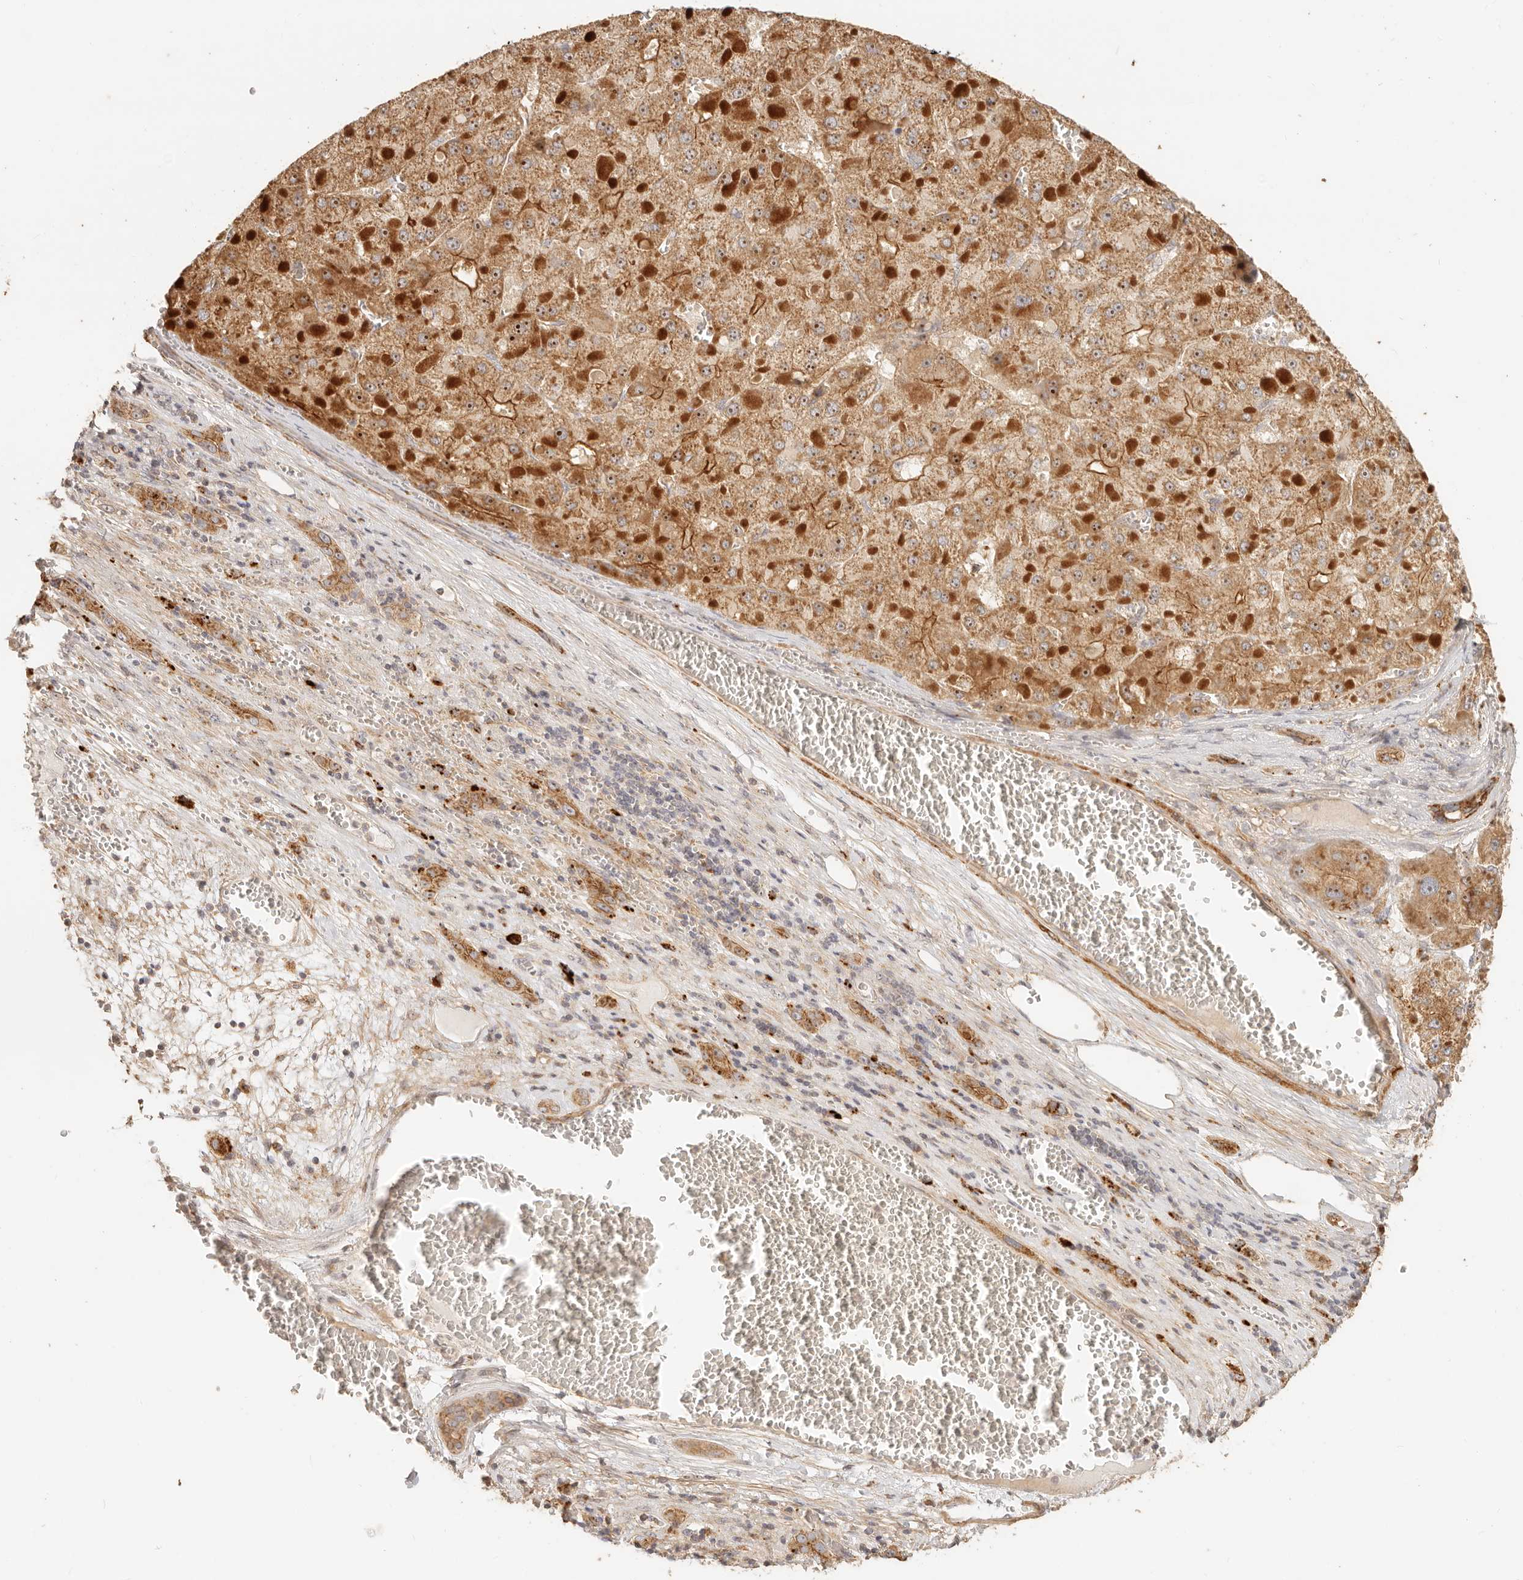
{"staining": {"intensity": "moderate", "quantity": ">75%", "location": "cytoplasmic/membranous,nuclear"}, "tissue": "liver cancer", "cell_type": "Tumor cells", "image_type": "cancer", "snomed": [{"axis": "morphology", "description": "Carcinoma, Hepatocellular, NOS"}, {"axis": "topography", "description": "Liver"}], "caption": "Protein staining displays moderate cytoplasmic/membranous and nuclear positivity in approximately >75% of tumor cells in hepatocellular carcinoma (liver).", "gene": "PTPN22", "patient": {"sex": "female", "age": 73}}